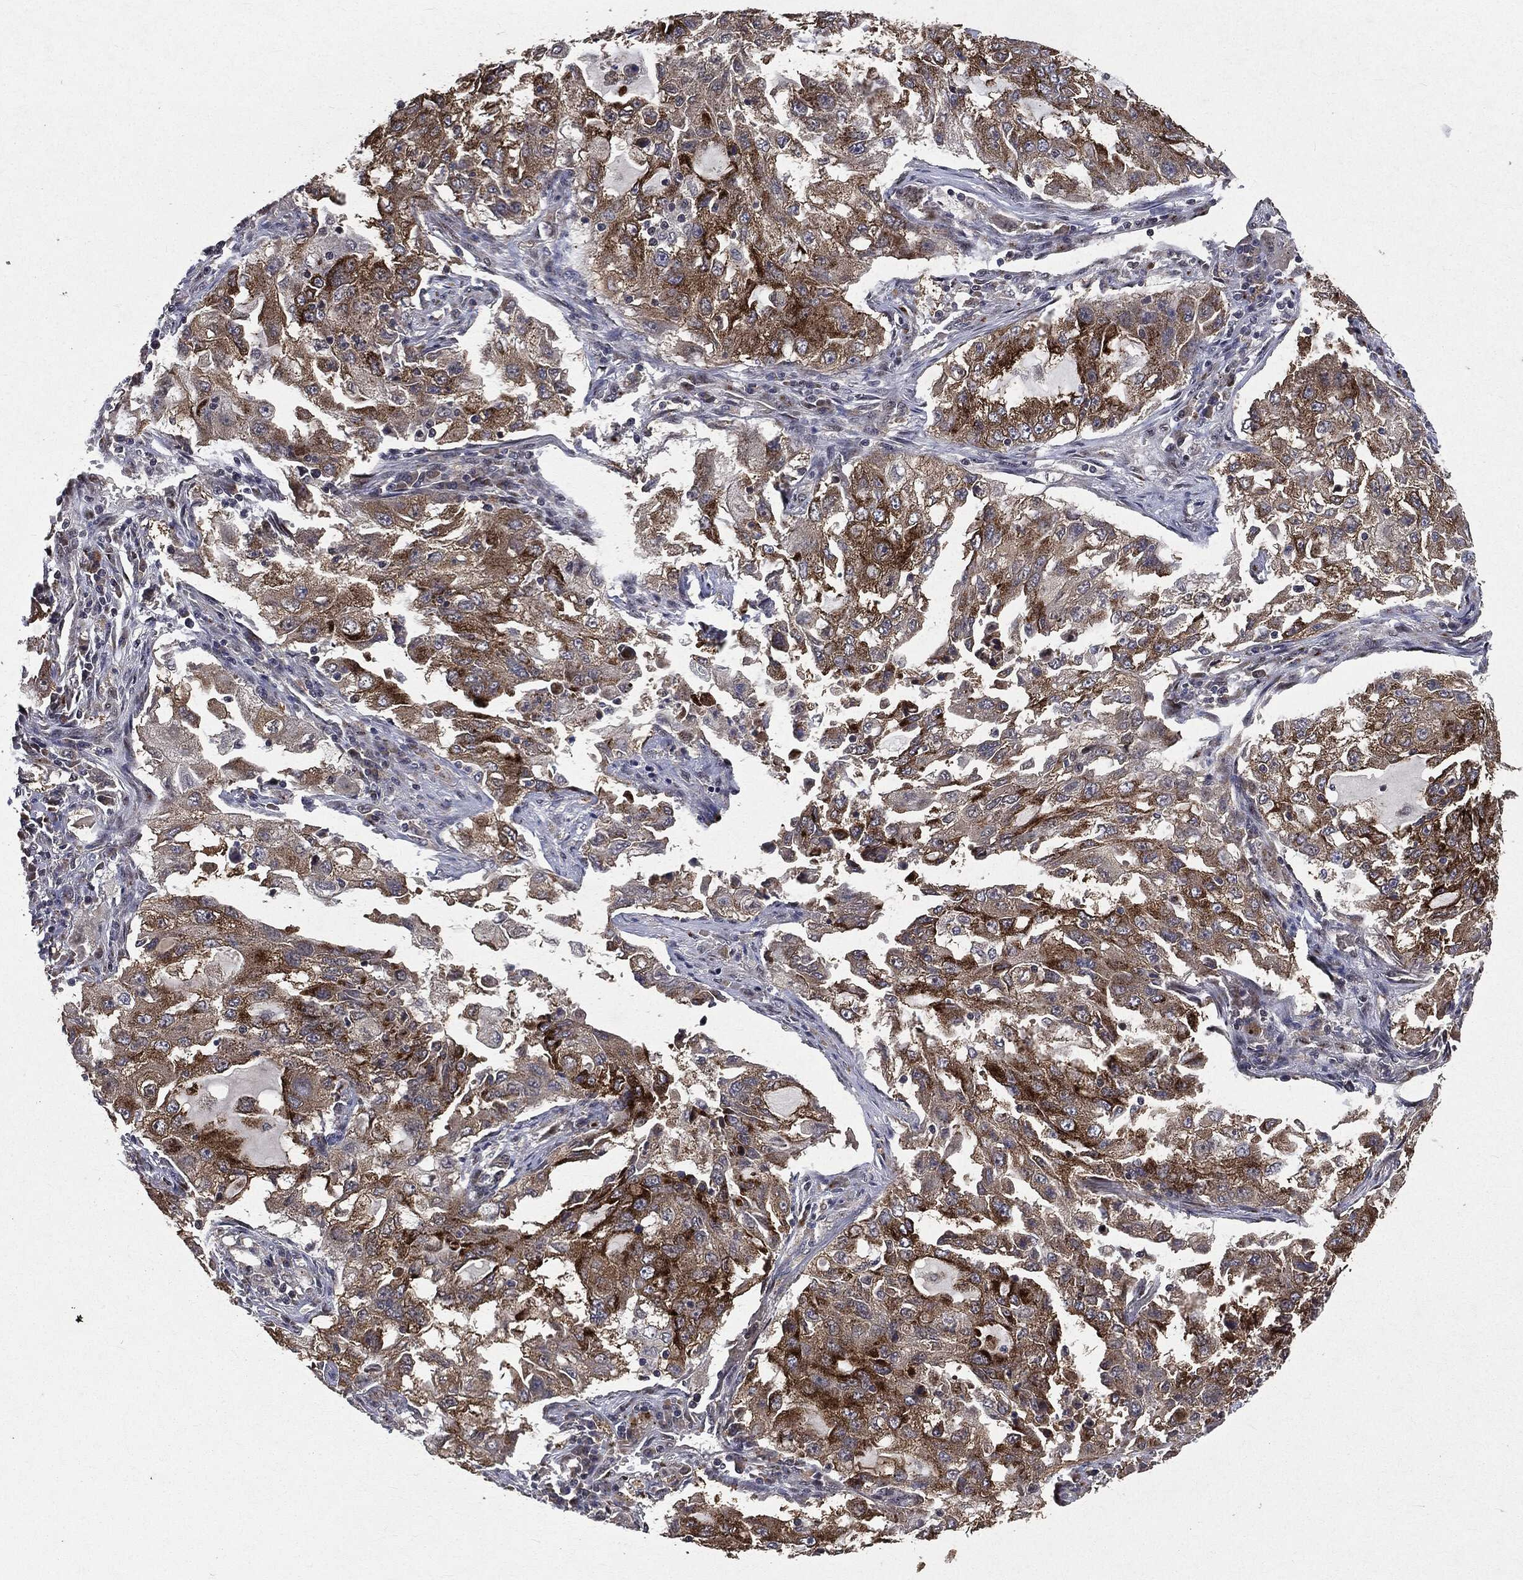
{"staining": {"intensity": "strong", "quantity": "25%-75%", "location": "cytoplasmic/membranous"}, "tissue": "lung cancer", "cell_type": "Tumor cells", "image_type": "cancer", "snomed": [{"axis": "morphology", "description": "Adenocarcinoma, NOS"}, {"axis": "topography", "description": "Lung"}], "caption": "A brown stain shows strong cytoplasmic/membranous staining of a protein in human adenocarcinoma (lung) tumor cells.", "gene": "PLPPR2", "patient": {"sex": "female", "age": 61}}